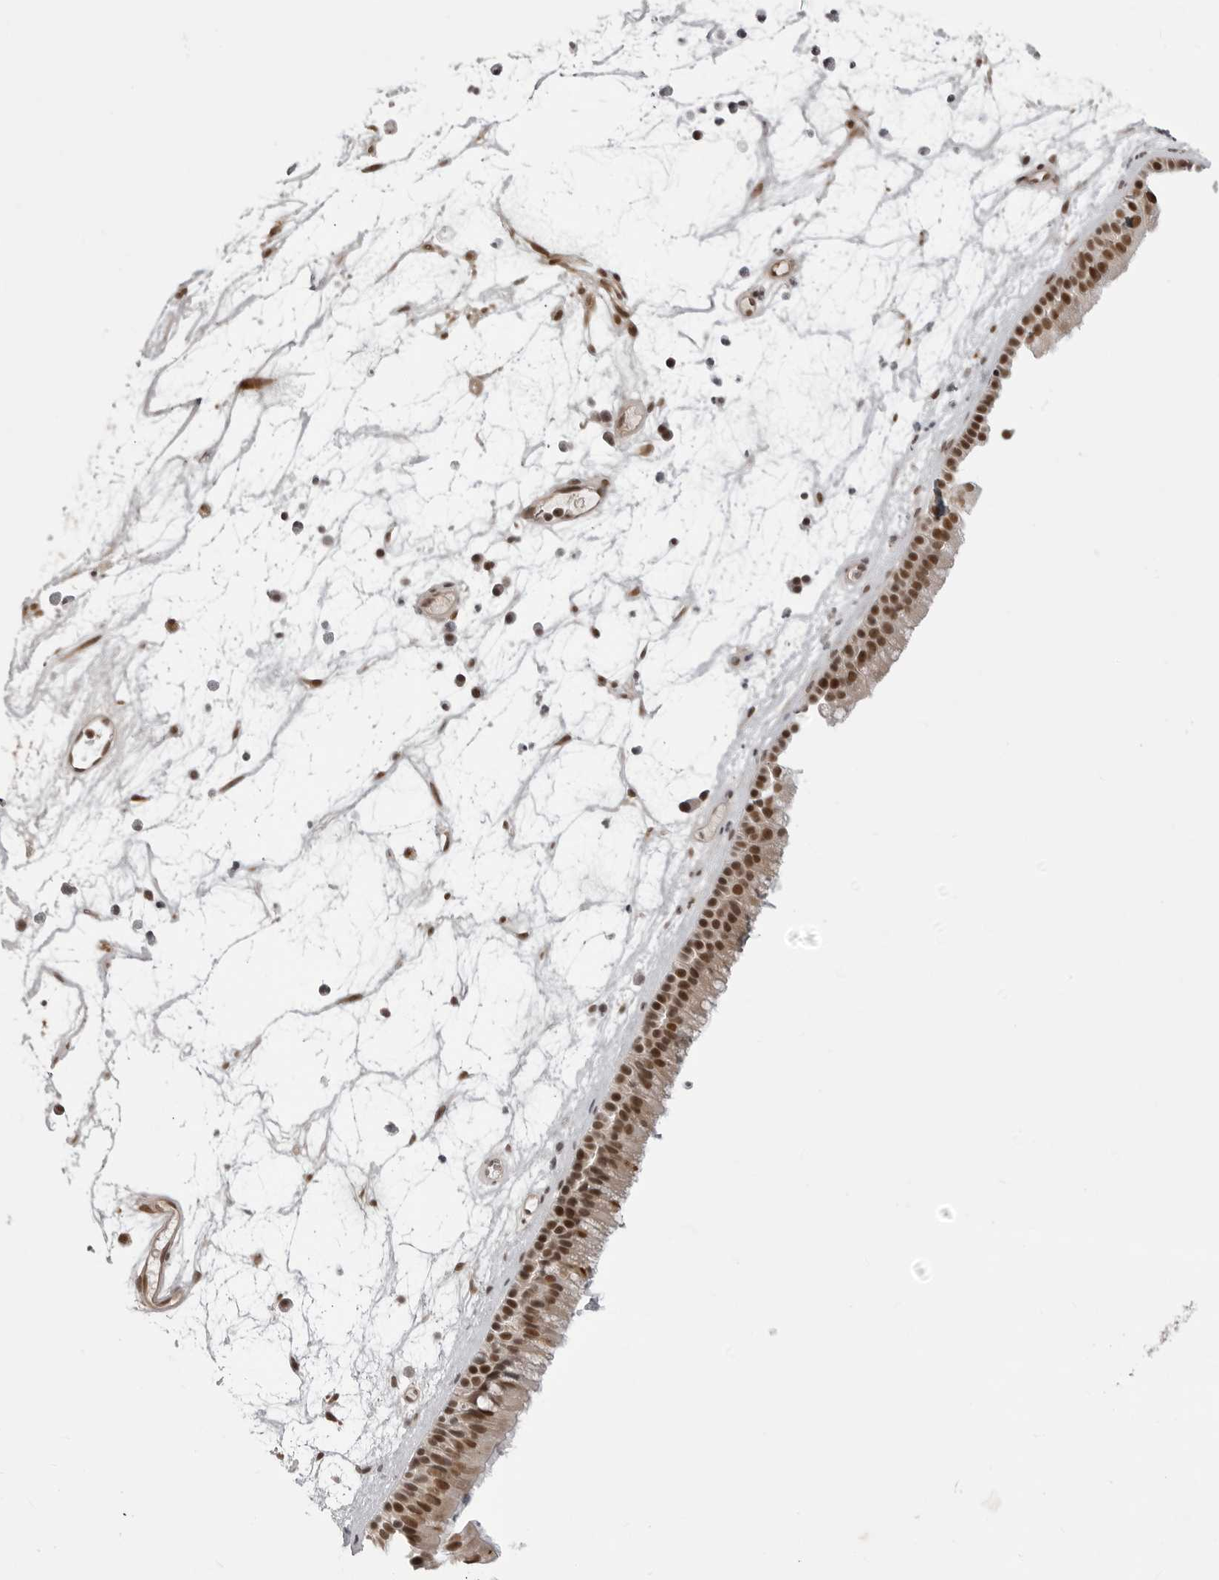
{"staining": {"intensity": "moderate", "quantity": ">75%", "location": "nuclear"}, "tissue": "nasopharynx", "cell_type": "Respiratory epithelial cells", "image_type": "normal", "snomed": [{"axis": "morphology", "description": "Normal tissue, NOS"}, {"axis": "morphology", "description": "Inflammation, NOS"}, {"axis": "morphology", "description": "Malignant melanoma, Metastatic site"}, {"axis": "topography", "description": "Nasopharynx"}], "caption": "Protein staining of benign nasopharynx reveals moderate nuclear staining in about >75% of respiratory epithelial cells. (brown staining indicates protein expression, while blue staining denotes nuclei).", "gene": "PHF3", "patient": {"sex": "male", "age": 70}}